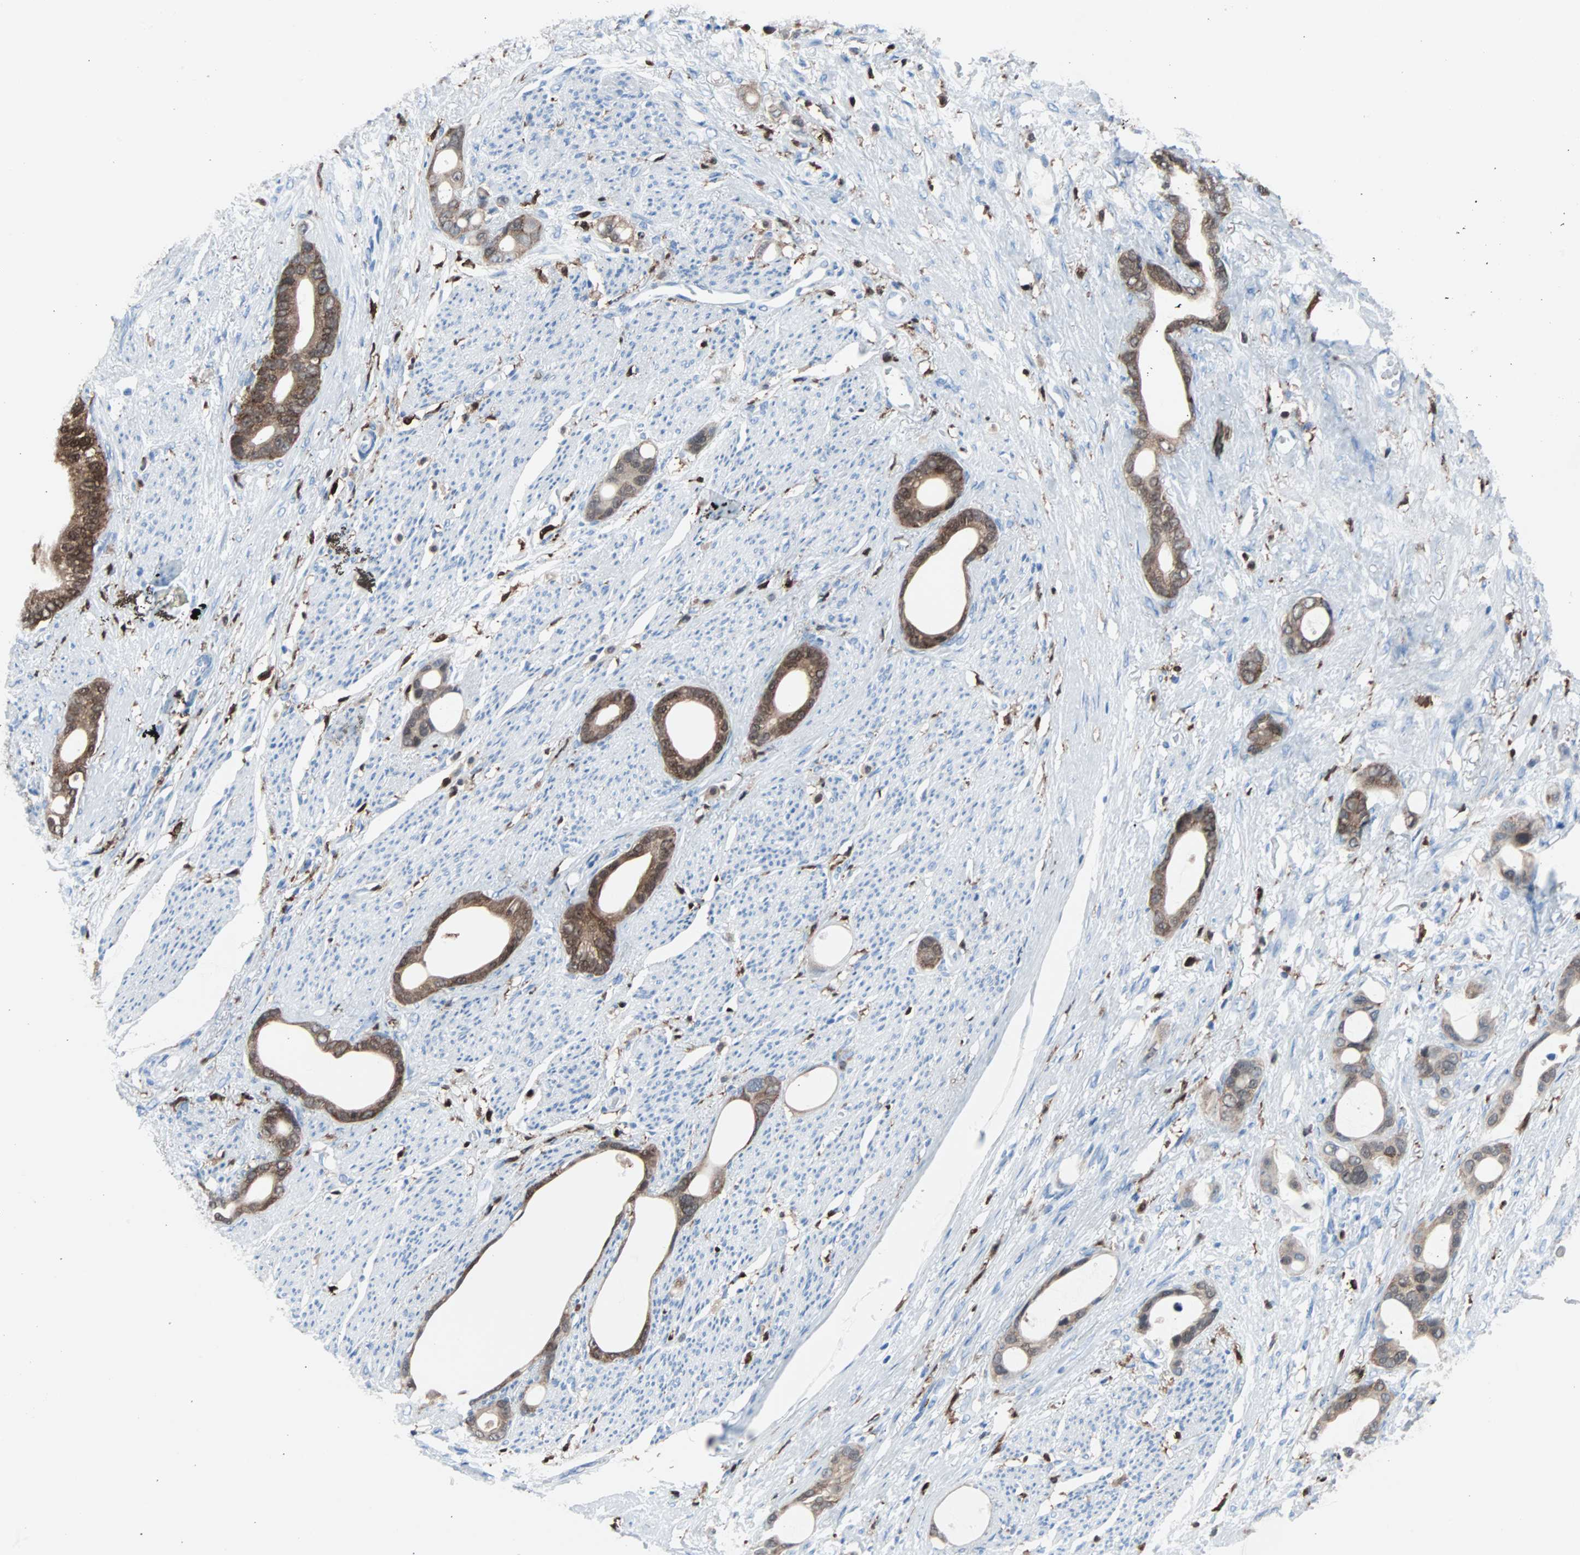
{"staining": {"intensity": "strong", "quantity": ">75%", "location": "cytoplasmic/membranous"}, "tissue": "stomach cancer", "cell_type": "Tumor cells", "image_type": "cancer", "snomed": [{"axis": "morphology", "description": "Adenocarcinoma, NOS"}, {"axis": "topography", "description": "Stomach"}], "caption": "An immunohistochemistry (IHC) micrograph of tumor tissue is shown. Protein staining in brown highlights strong cytoplasmic/membranous positivity in adenocarcinoma (stomach) within tumor cells. (DAB (3,3'-diaminobenzidine) IHC with brightfield microscopy, high magnification).", "gene": "SYK", "patient": {"sex": "female", "age": 75}}